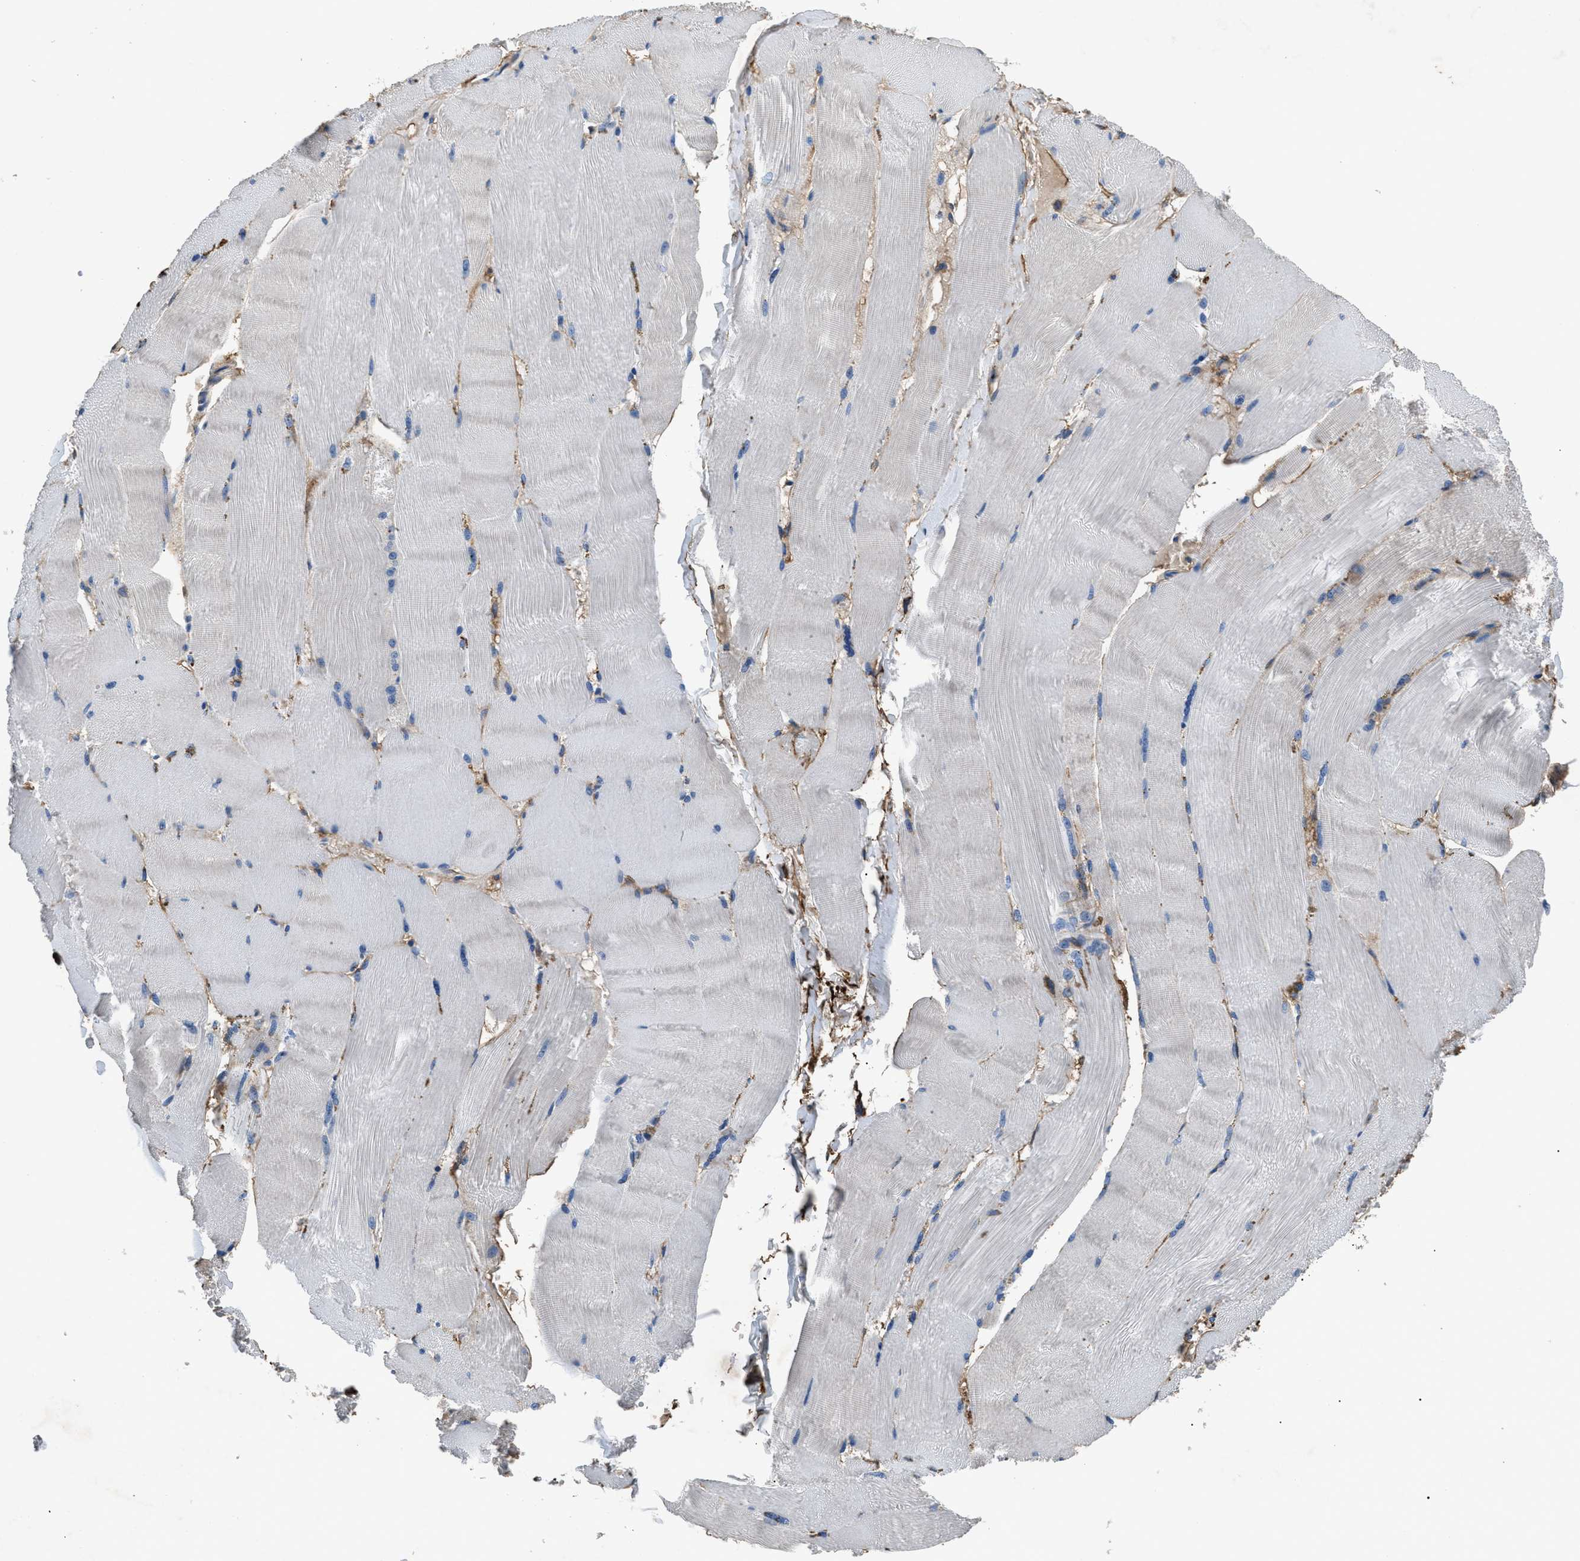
{"staining": {"intensity": "negative", "quantity": "none", "location": "none"}, "tissue": "skeletal muscle", "cell_type": "Myocytes", "image_type": "normal", "snomed": [{"axis": "morphology", "description": "Normal tissue, NOS"}, {"axis": "topography", "description": "Skin"}, {"axis": "topography", "description": "Skeletal muscle"}], "caption": "The micrograph demonstrates no significant positivity in myocytes of skeletal muscle.", "gene": "CD276", "patient": {"sex": "male", "age": 83}}